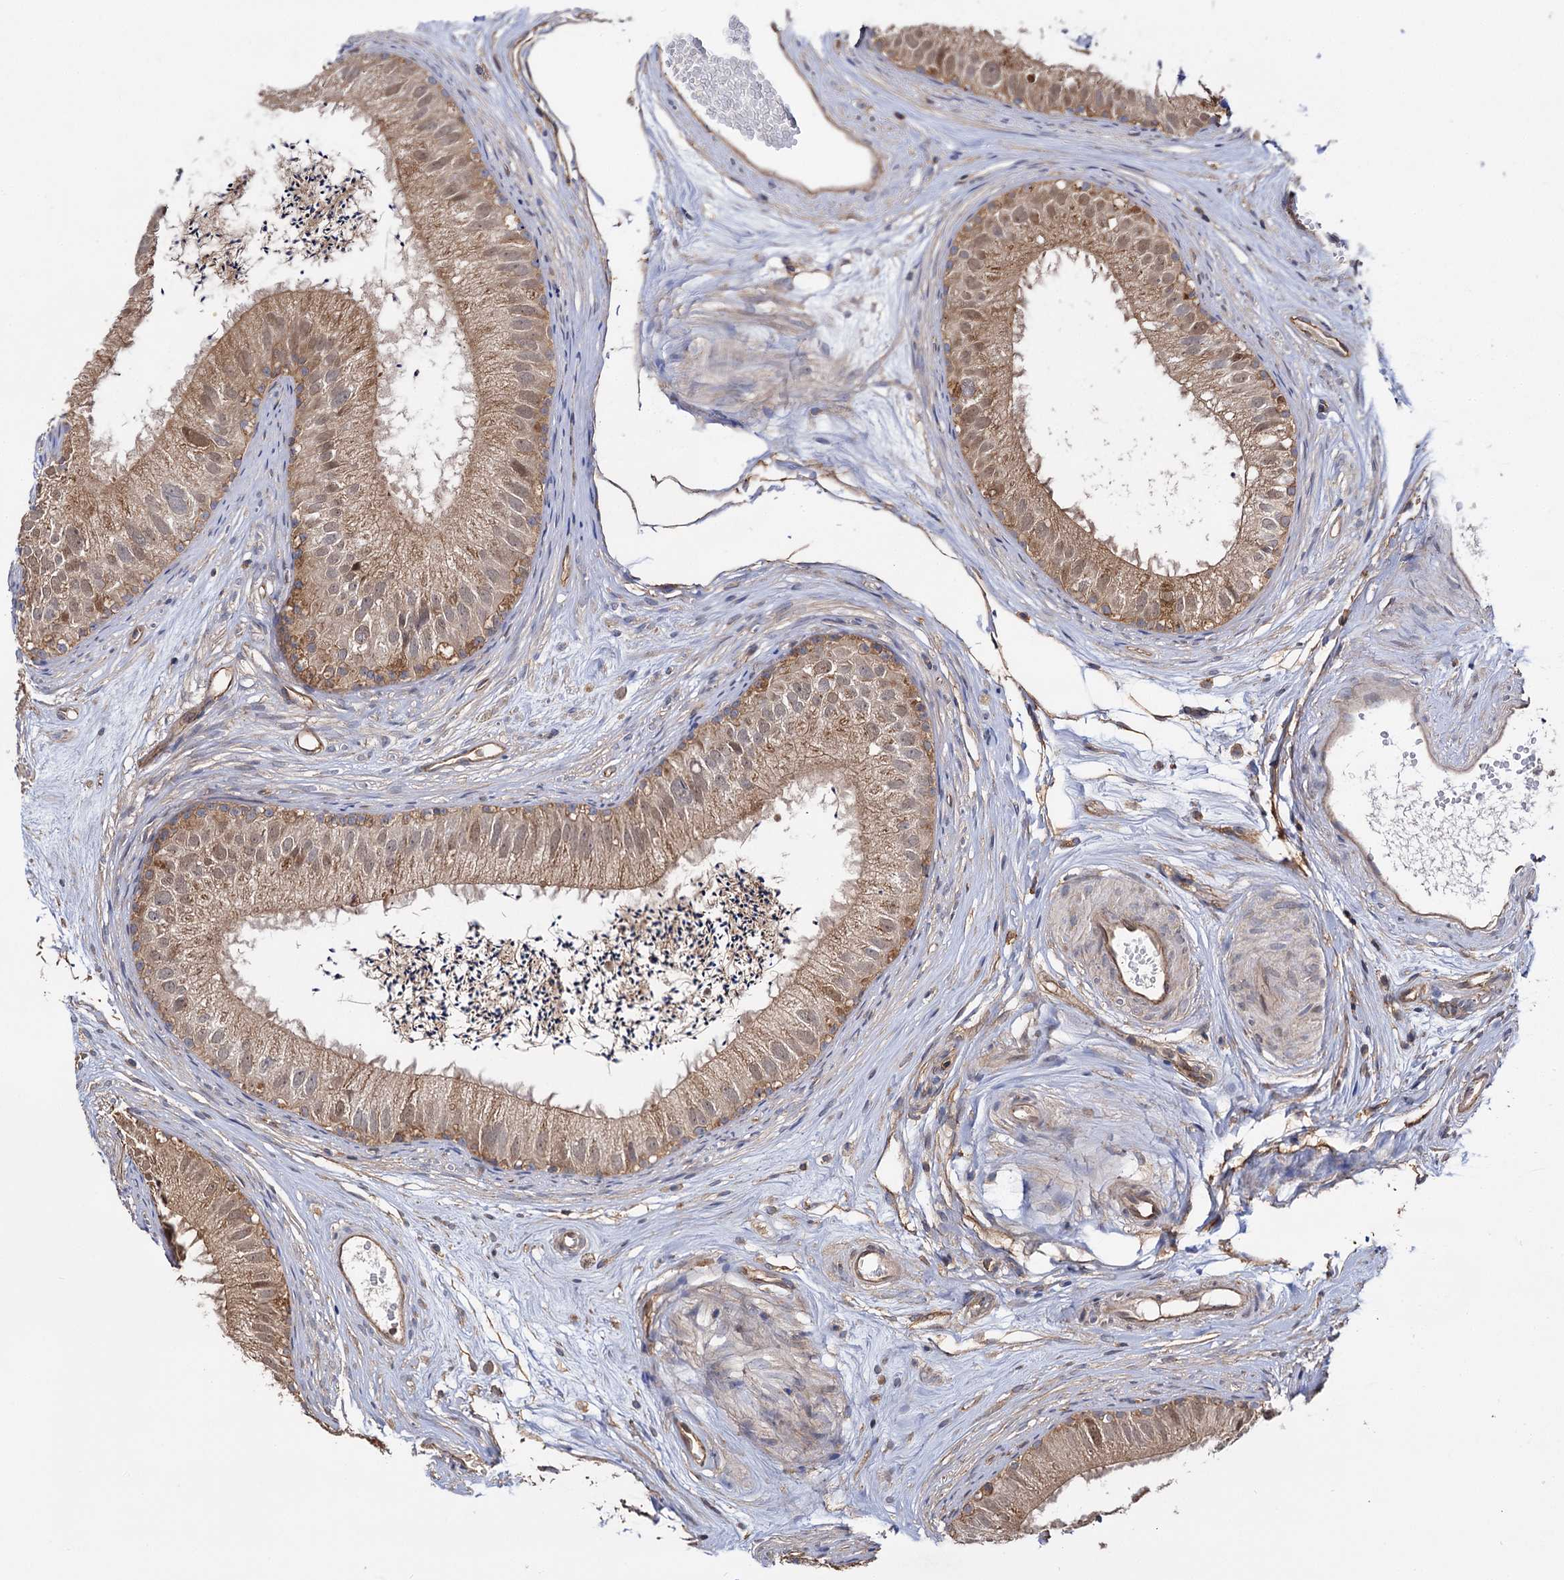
{"staining": {"intensity": "weak", "quantity": "25%-75%", "location": "cytoplasmic/membranous"}, "tissue": "epididymis", "cell_type": "Glandular cells", "image_type": "normal", "snomed": [{"axis": "morphology", "description": "Normal tissue, NOS"}, {"axis": "topography", "description": "Epididymis"}], "caption": "Immunohistochemistry image of unremarkable human epididymis stained for a protein (brown), which demonstrates low levels of weak cytoplasmic/membranous staining in about 25%-75% of glandular cells.", "gene": "IDI1", "patient": {"sex": "male", "age": 77}}